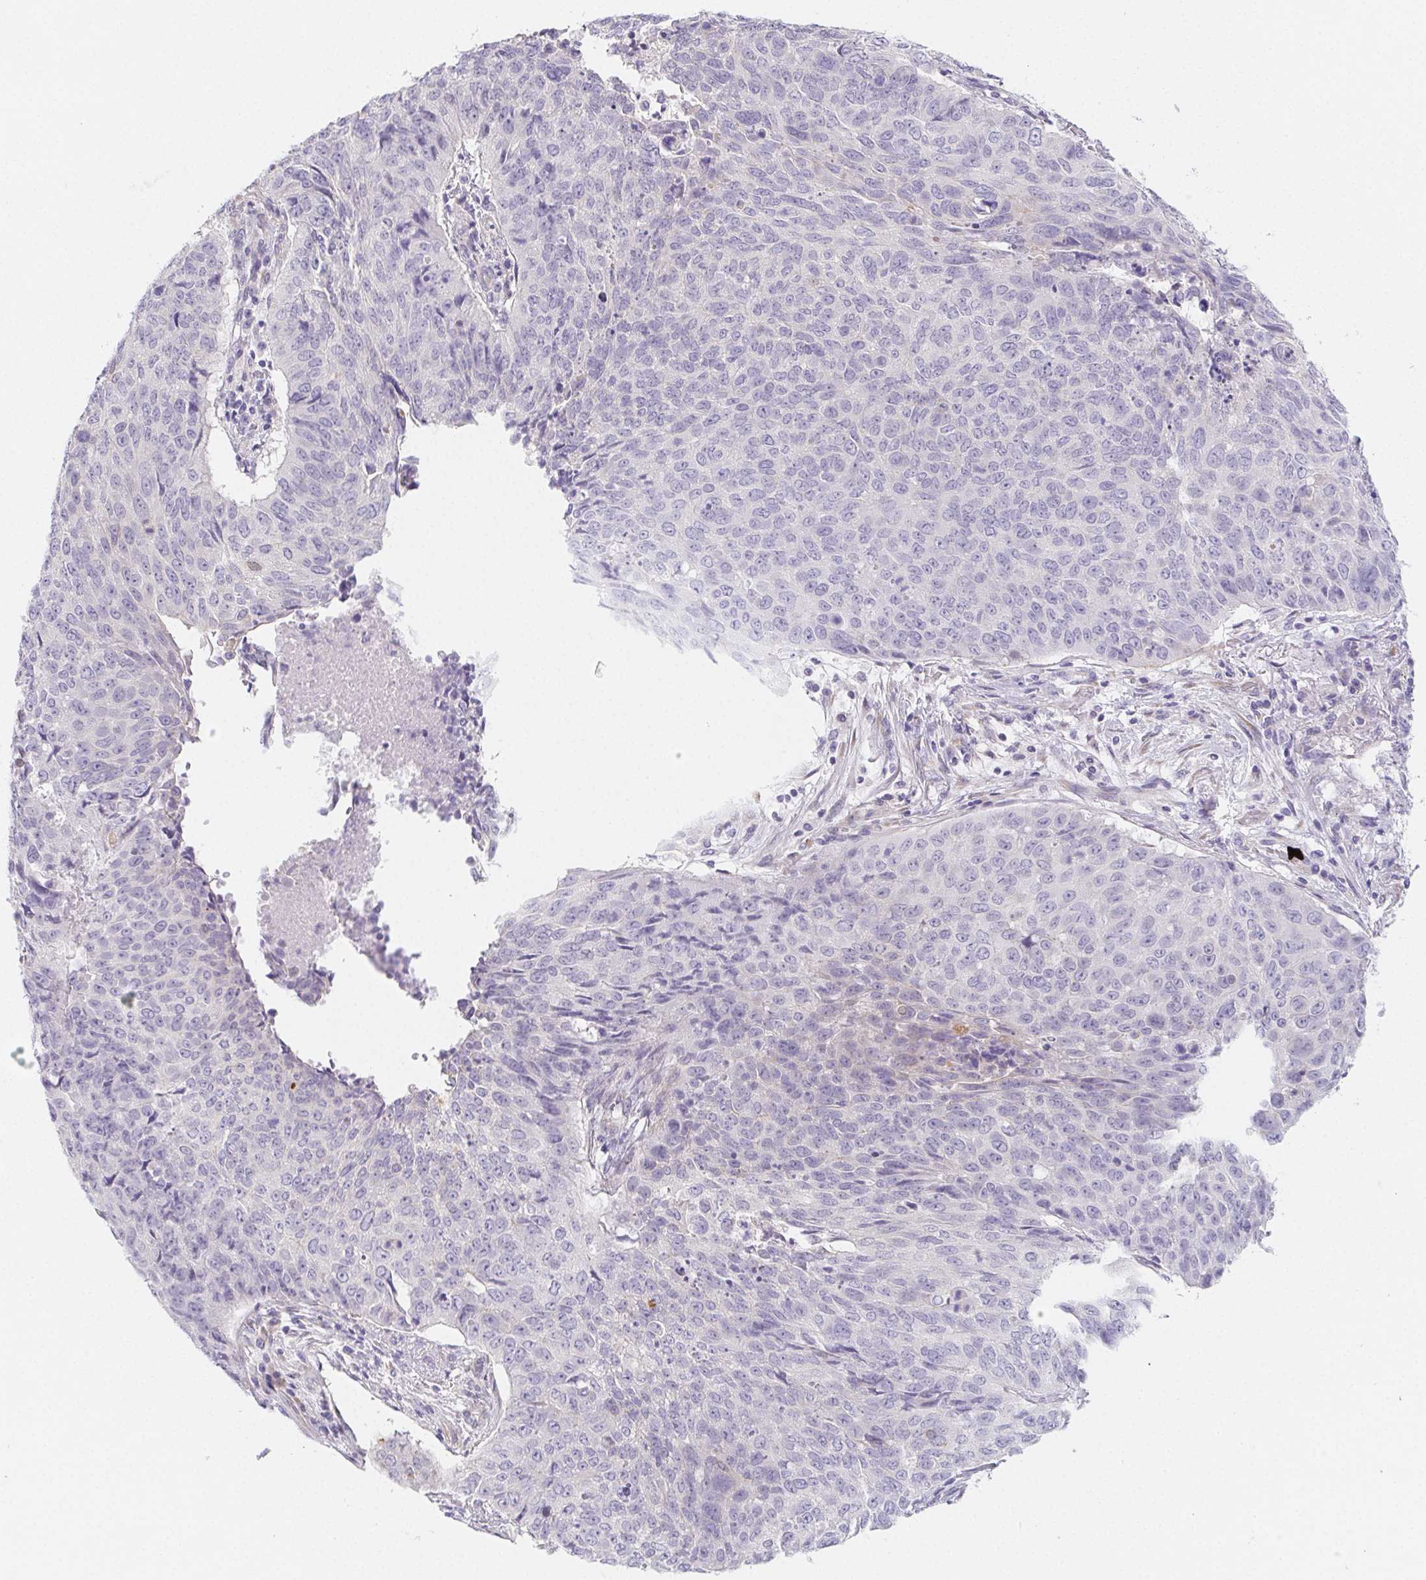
{"staining": {"intensity": "negative", "quantity": "none", "location": "none"}, "tissue": "lung cancer", "cell_type": "Tumor cells", "image_type": "cancer", "snomed": [{"axis": "morphology", "description": "Normal tissue, NOS"}, {"axis": "morphology", "description": "Squamous cell carcinoma, NOS"}, {"axis": "topography", "description": "Bronchus"}, {"axis": "topography", "description": "Lung"}], "caption": "Immunohistochemistry (IHC) of human squamous cell carcinoma (lung) exhibits no positivity in tumor cells.", "gene": "ZBBX", "patient": {"sex": "male", "age": 64}}